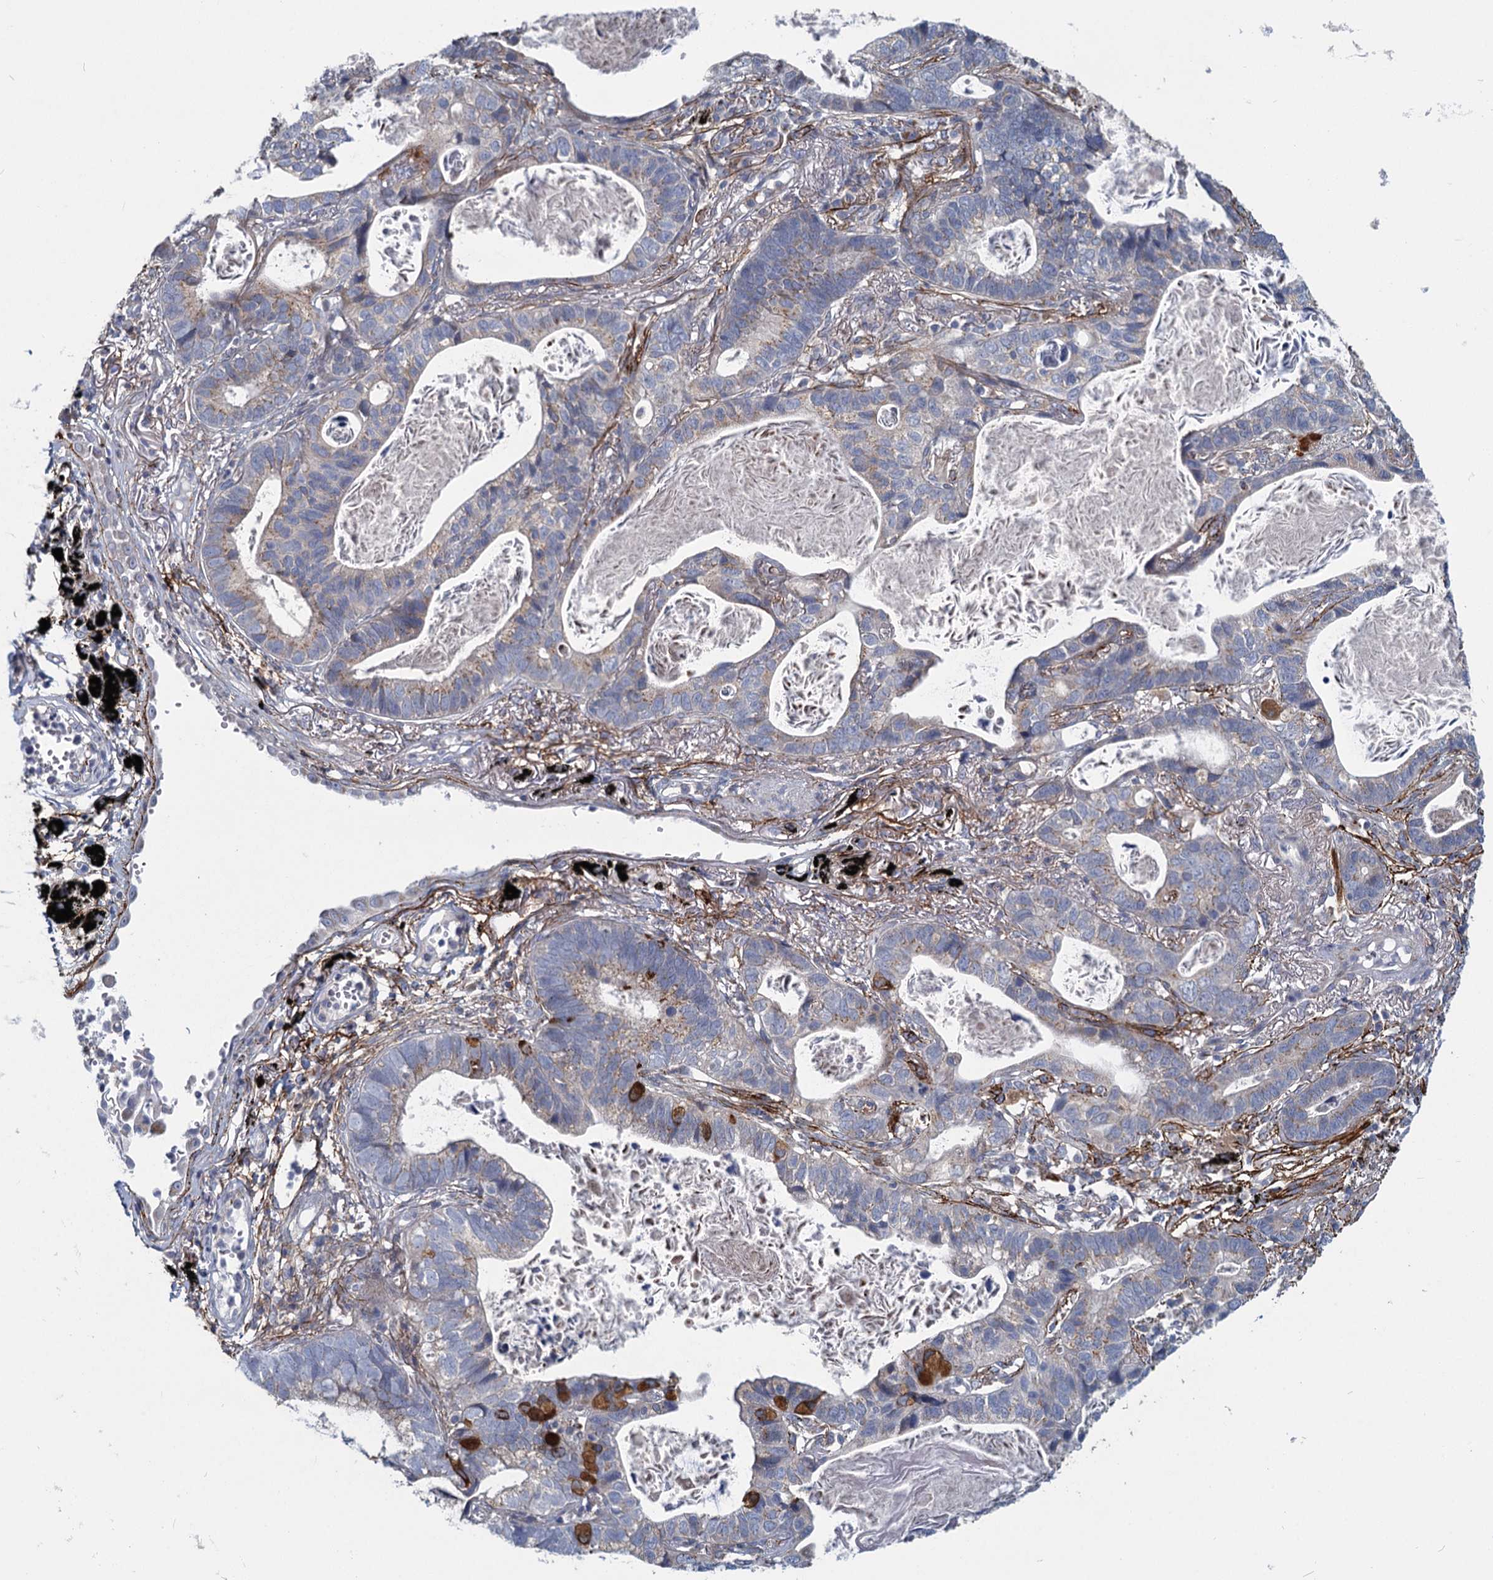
{"staining": {"intensity": "moderate", "quantity": "<25%", "location": "cytoplasmic/membranous"}, "tissue": "lung cancer", "cell_type": "Tumor cells", "image_type": "cancer", "snomed": [{"axis": "morphology", "description": "Adenocarcinoma, NOS"}, {"axis": "topography", "description": "Lung"}], "caption": "Immunohistochemical staining of human lung cancer (adenocarcinoma) exhibits low levels of moderate cytoplasmic/membranous protein staining in about <25% of tumor cells.", "gene": "ADCY2", "patient": {"sex": "male", "age": 67}}